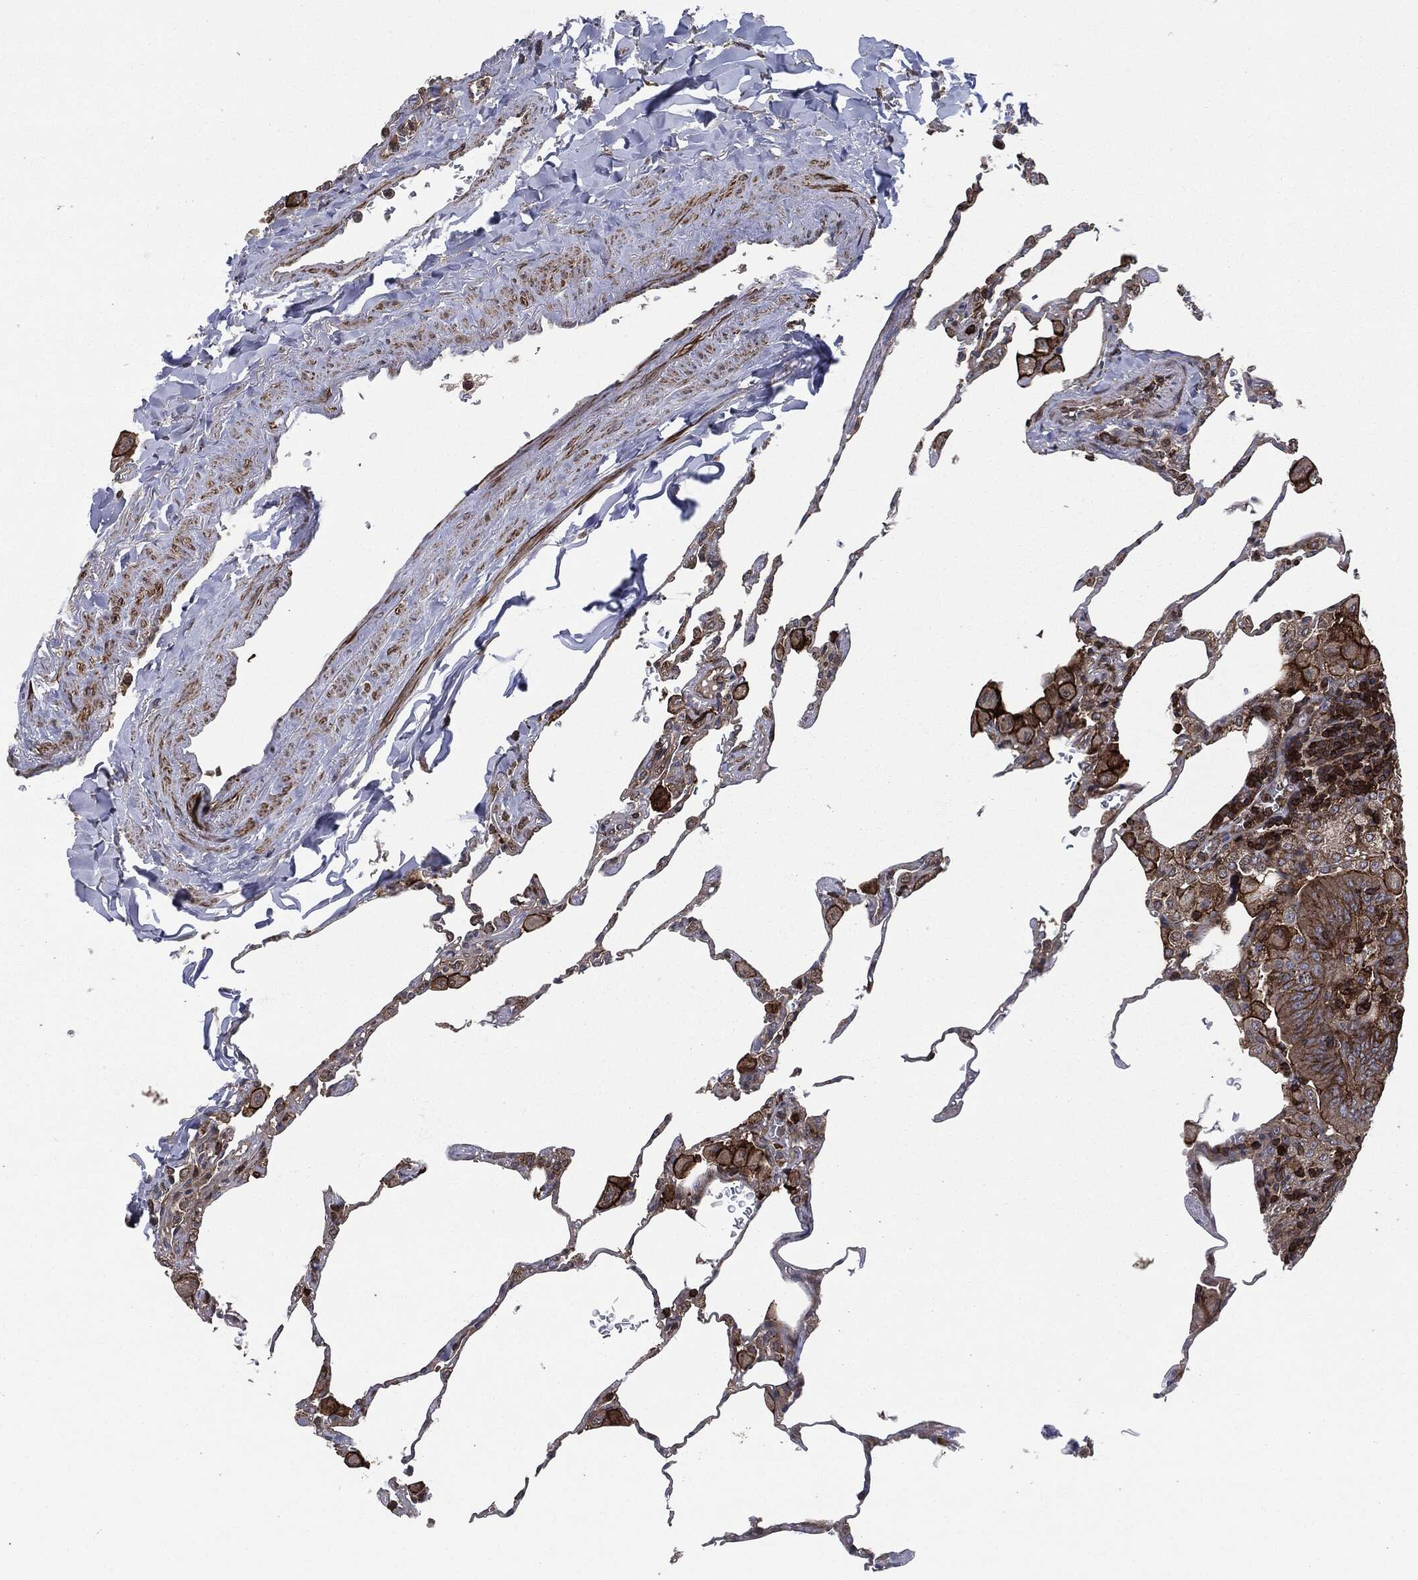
{"staining": {"intensity": "weak", "quantity": "<25%", "location": "cytoplasmic/membranous"}, "tissue": "lung", "cell_type": "Alveolar cells", "image_type": "normal", "snomed": [{"axis": "morphology", "description": "Normal tissue, NOS"}, {"axis": "morphology", "description": "Adenocarcinoma, metastatic, NOS"}, {"axis": "topography", "description": "Lung"}], "caption": "DAB (3,3'-diaminobenzidine) immunohistochemical staining of normal human lung reveals no significant expression in alveolar cells.", "gene": "UBR1", "patient": {"sex": "male", "age": 45}}